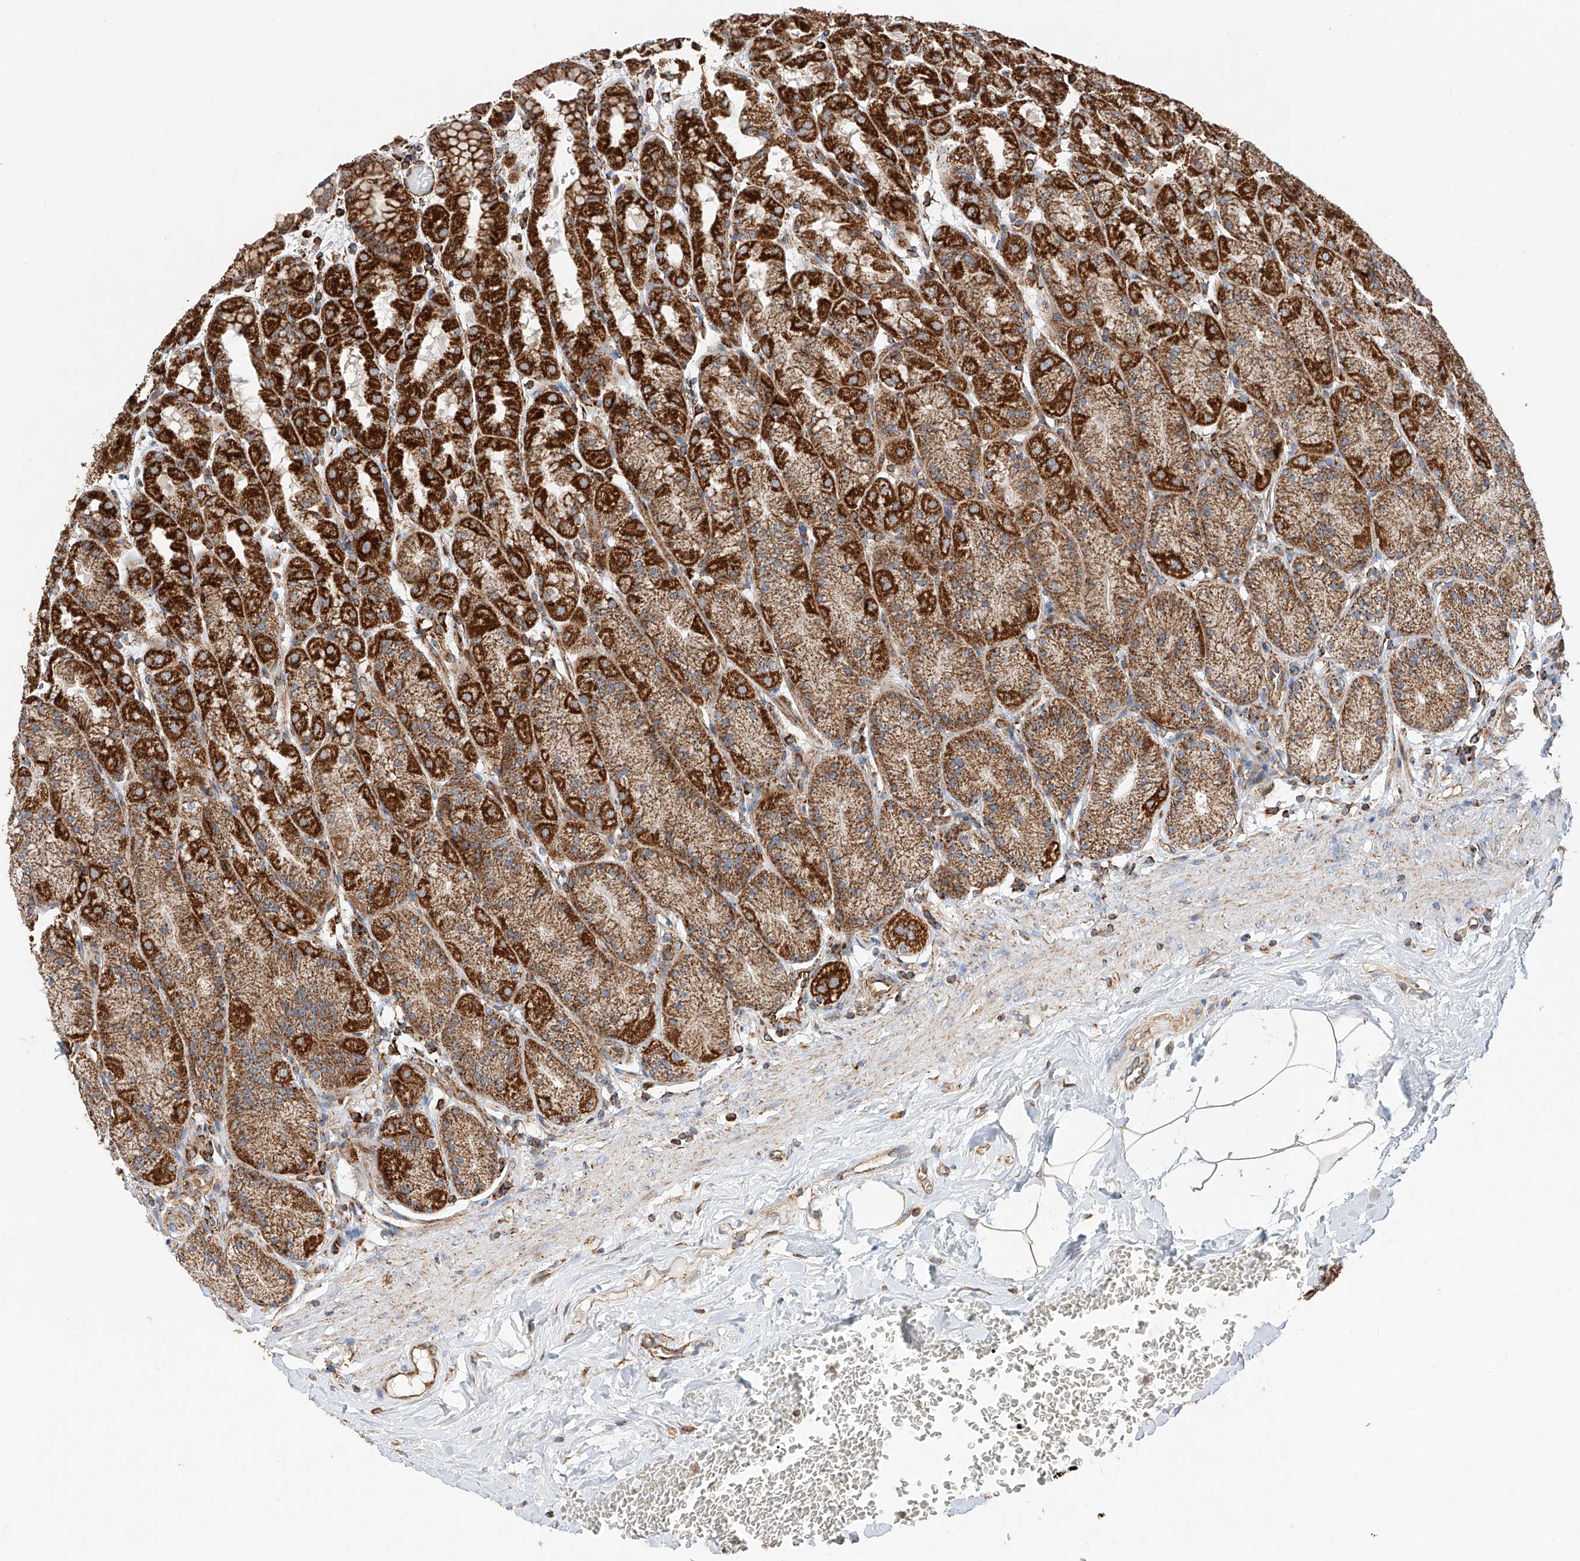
{"staining": {"intensity": "strong", "quantity": ">75%", "location": "cytoplasmic/membranous"}, "tissue": "stomach", "cell_type": "Glandular cells", "image_type": "normal", "snomed": [{"axis": "morphology", "description": "Normal tissue, NOS"}, {"axis": "topography", "description": "Stomach"}], "caption": "A high amount of strong cytoplasmic/membranous expression is appreciated in about >75% of glandular cells in benign stomach.", "gene": "NDUFV3", "patient": {"sex": "male", "age": 42}}